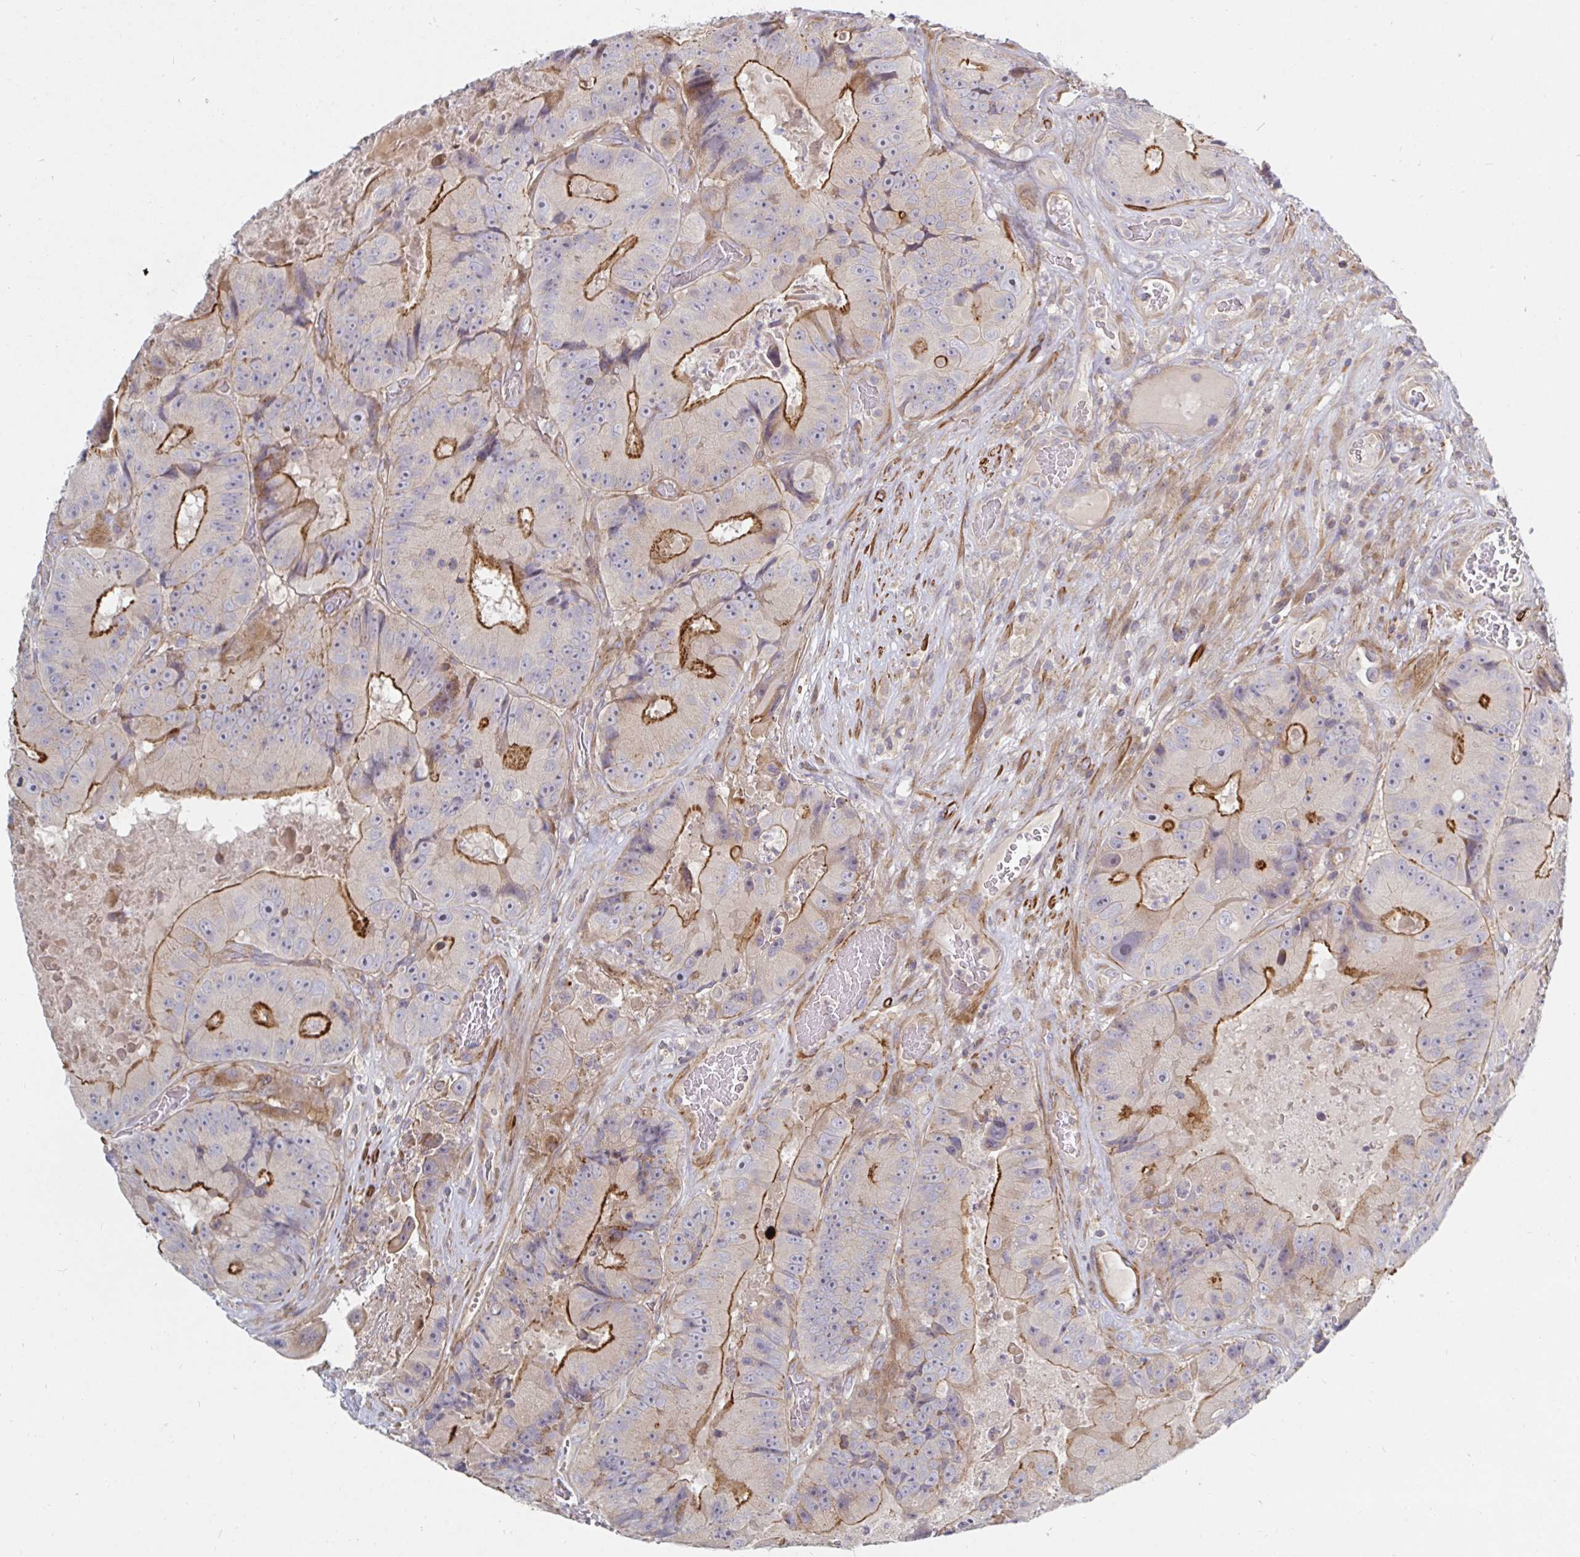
{"staining": {"intensity": "moderate", "quantity": "25%-75%", "location": "cytoplasmic/membranous"}, "tissue": "colorectal cancer", "cell_type": "Tumor cells", "image_type": "cancer", "snomed": [{"axis": "morphology", "description": "Adenocarcinoma, NOS"}, {"axis": "topography", "description": "Colon"}], "caption": "Moderate cytoplasmic/membranous expression is identified in about 25%-75% of tumor cells in colorectal cancer. Using DAB (brown) and hematoxylin (blue) stains, captured at high magnification using brightfield microscopy.", "gene": "SSH2", "patient": {"sex": "female", "age": 86}}